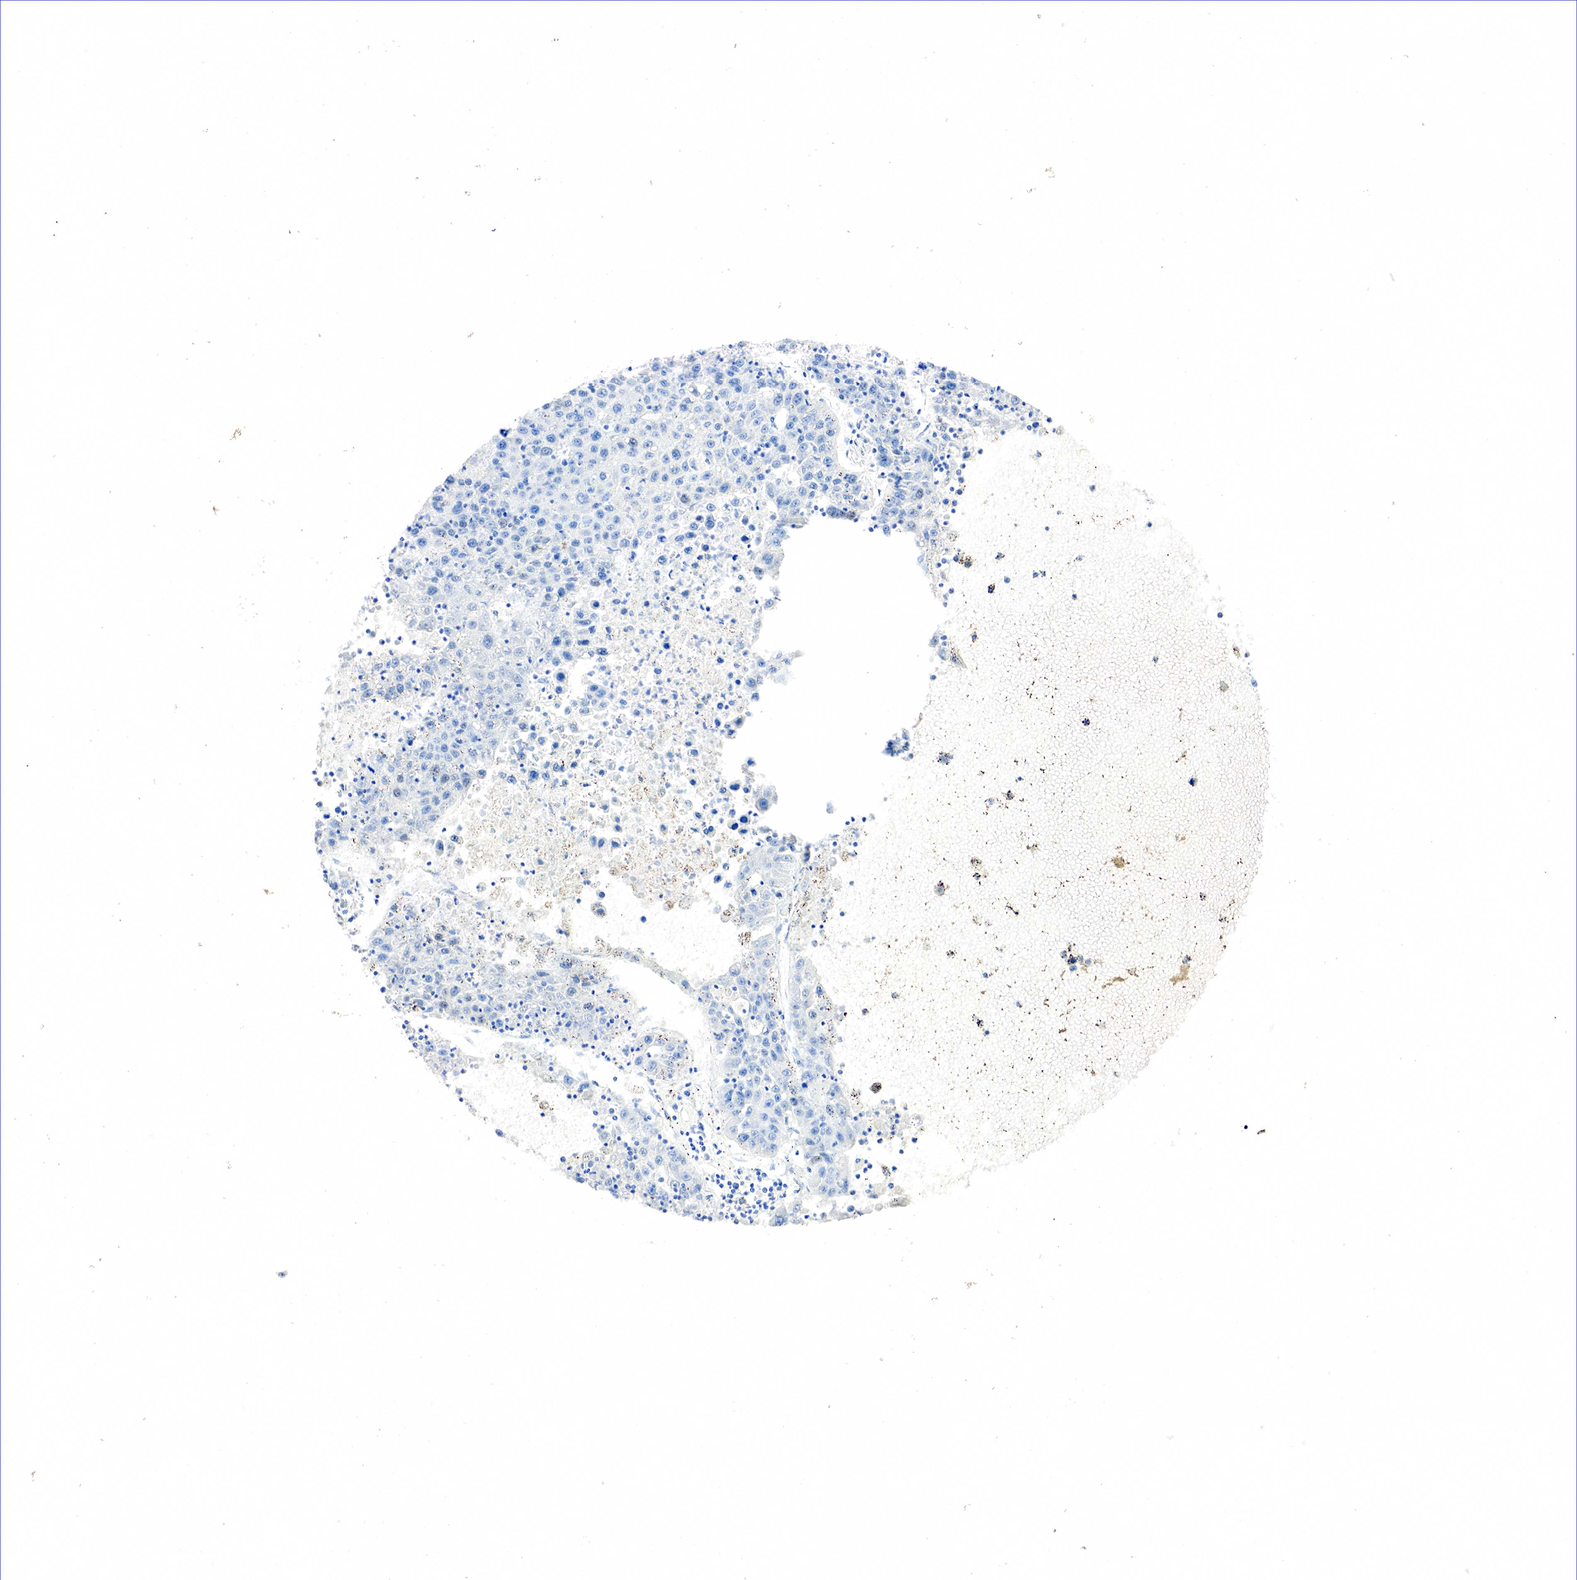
{"staining": {"intensity": "moderate", "quantity": "<25%", "location": "cytoplasmic/membranous"}, "tissue": "liver cancer", "cell_type": "Tumor cells", "image_type": "cancer", "snomed": [{"axis": "morphology", "description": "Carcinoma, Hepatocellular, NOS"}, {"axis": "topography", "description": "Liver"}], "caption": "This histopathology image demonstrates IHC staining of human liver cancer (hepatocellular carcinoma), with low moderate cytoplasmic/membranous staining in about <25% of tumor cells.", "gene": "SST", "patient": {"sex": "male", "age": 49}}